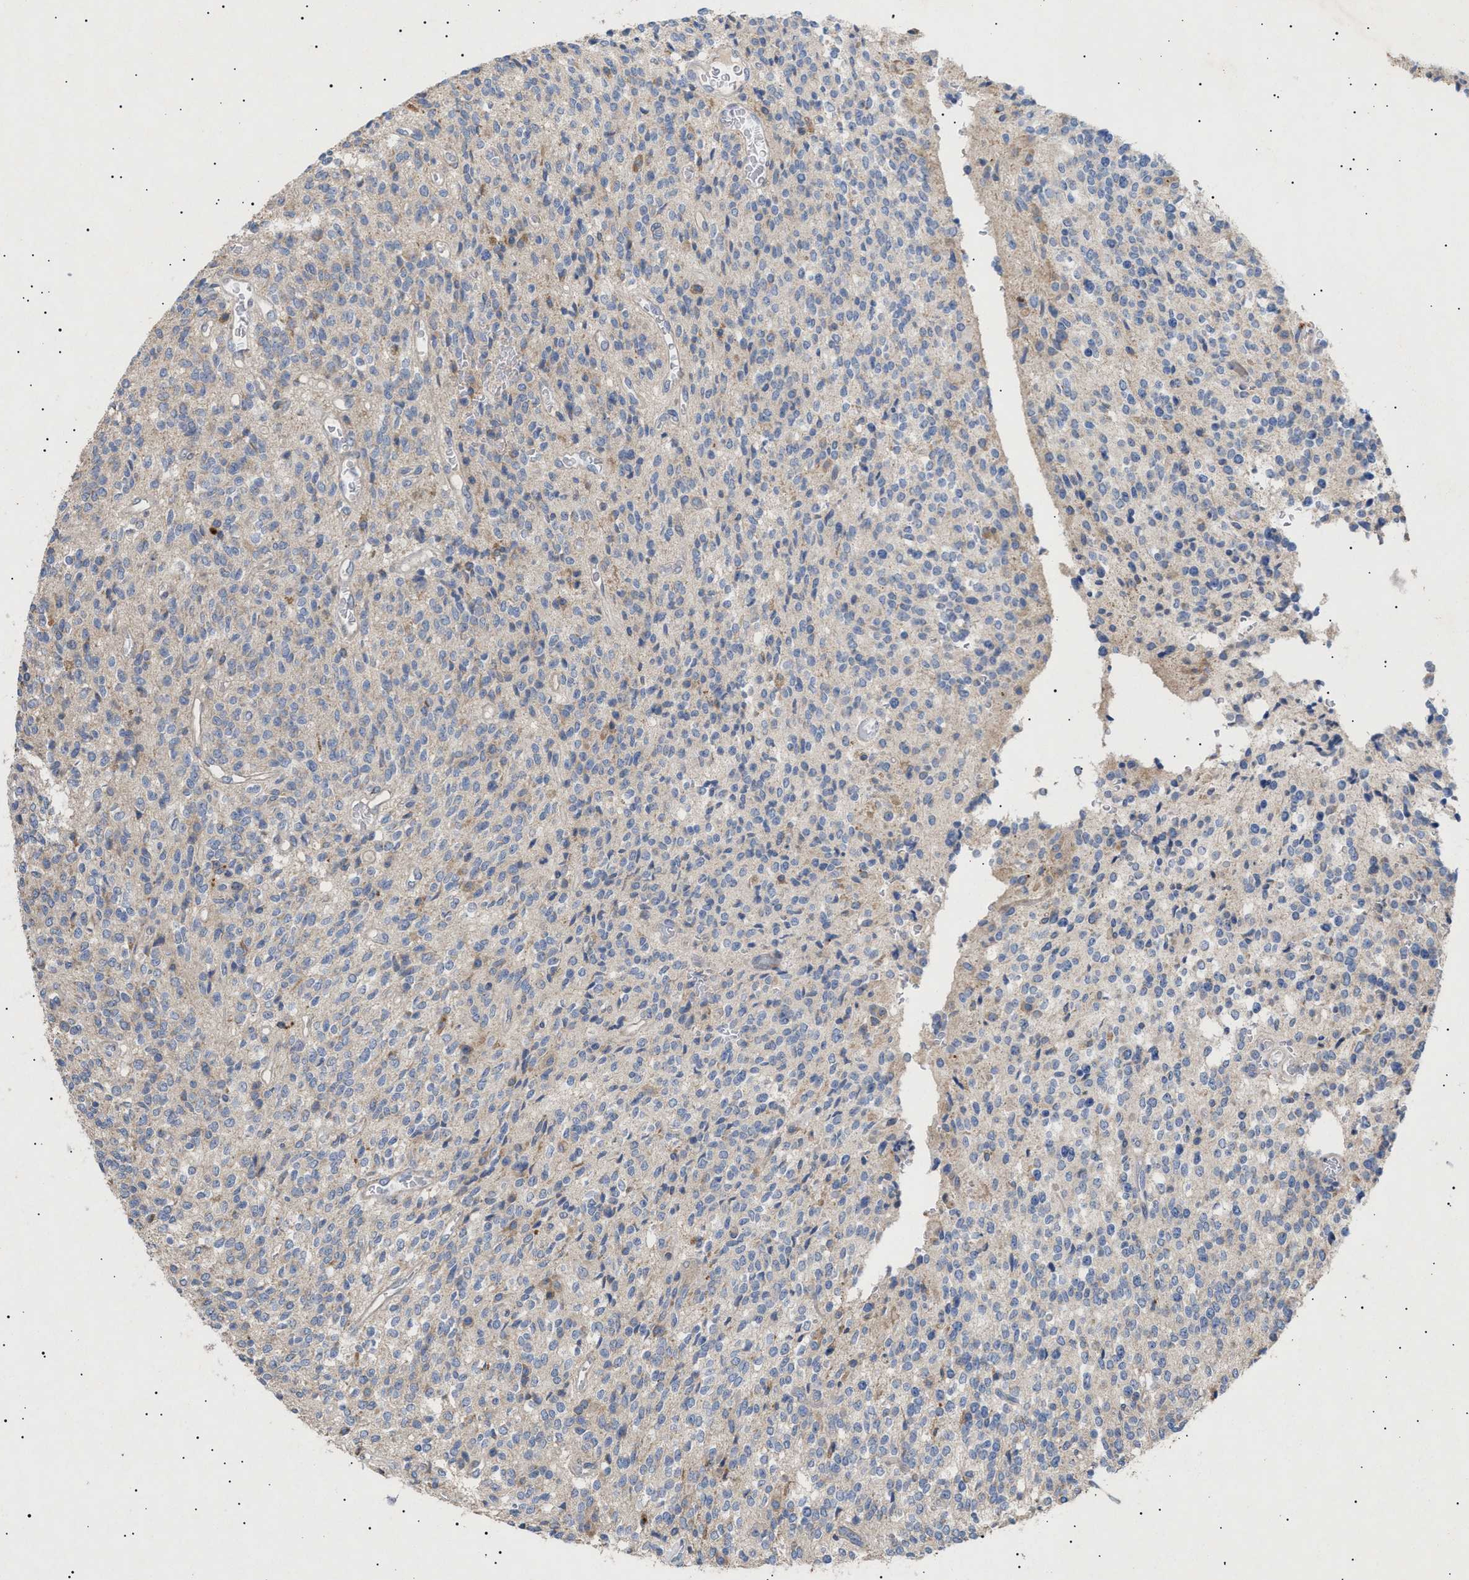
{"staining": {"intensity": "negative", "quantity": "none", "location": "none"}, "tissue": "glioma", "cell_type": "Tumor cells", "image_type": "cancer", "snomed": [{"axis": "morphology", "description": "Glioma, malignant, High grade"}, {"axis": "topography", "description": "Brain"}], "caption": "High power microscopy photomicrograph of an immunohistochemistry (IHC) image of glioma, revealing no significant positivity in tumor cells.", "gene": "SIRT5", "patient": {"sex": "male", "age": 34}}